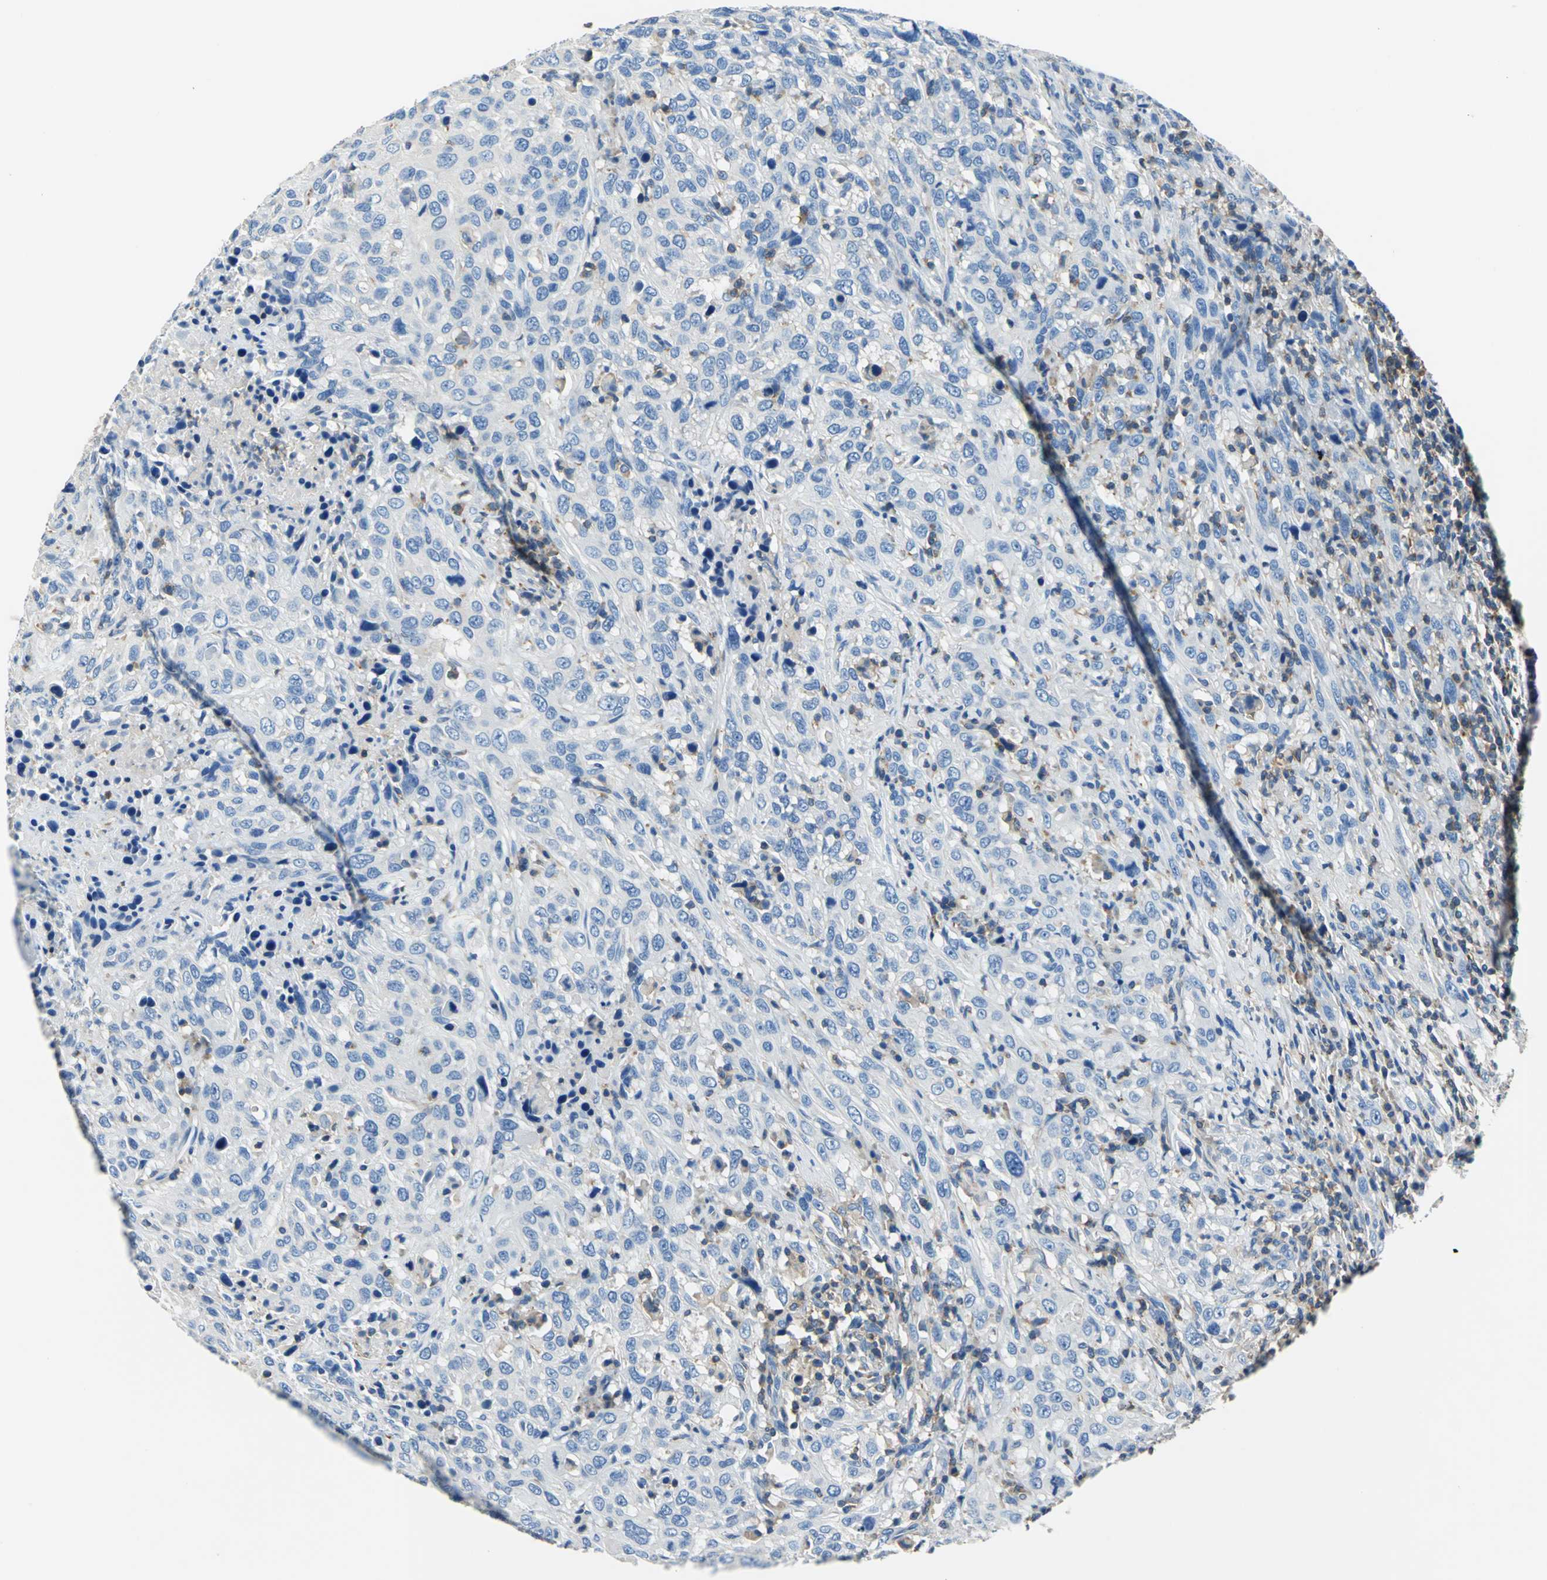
{"staining": {"intensity": "negative", "quantity": "none", "location": "none"}, "tissue": "urothelial cancer", "cell_type": "Tumor cells", "image_type": "cancer", "snomed": [{"axis": "morphology", "description": "Urothelial carcinoma, High grade"}, {"axis": "topography", "description": "Urinary bladder"}], "caption": "The immunohistochemistry (IHC) photomicrograph has no significant staining in tumor cells of urothelial cancer tissue.", "gene": "SEPTIN6", "patient": {"sex": "male", "age": 61}}